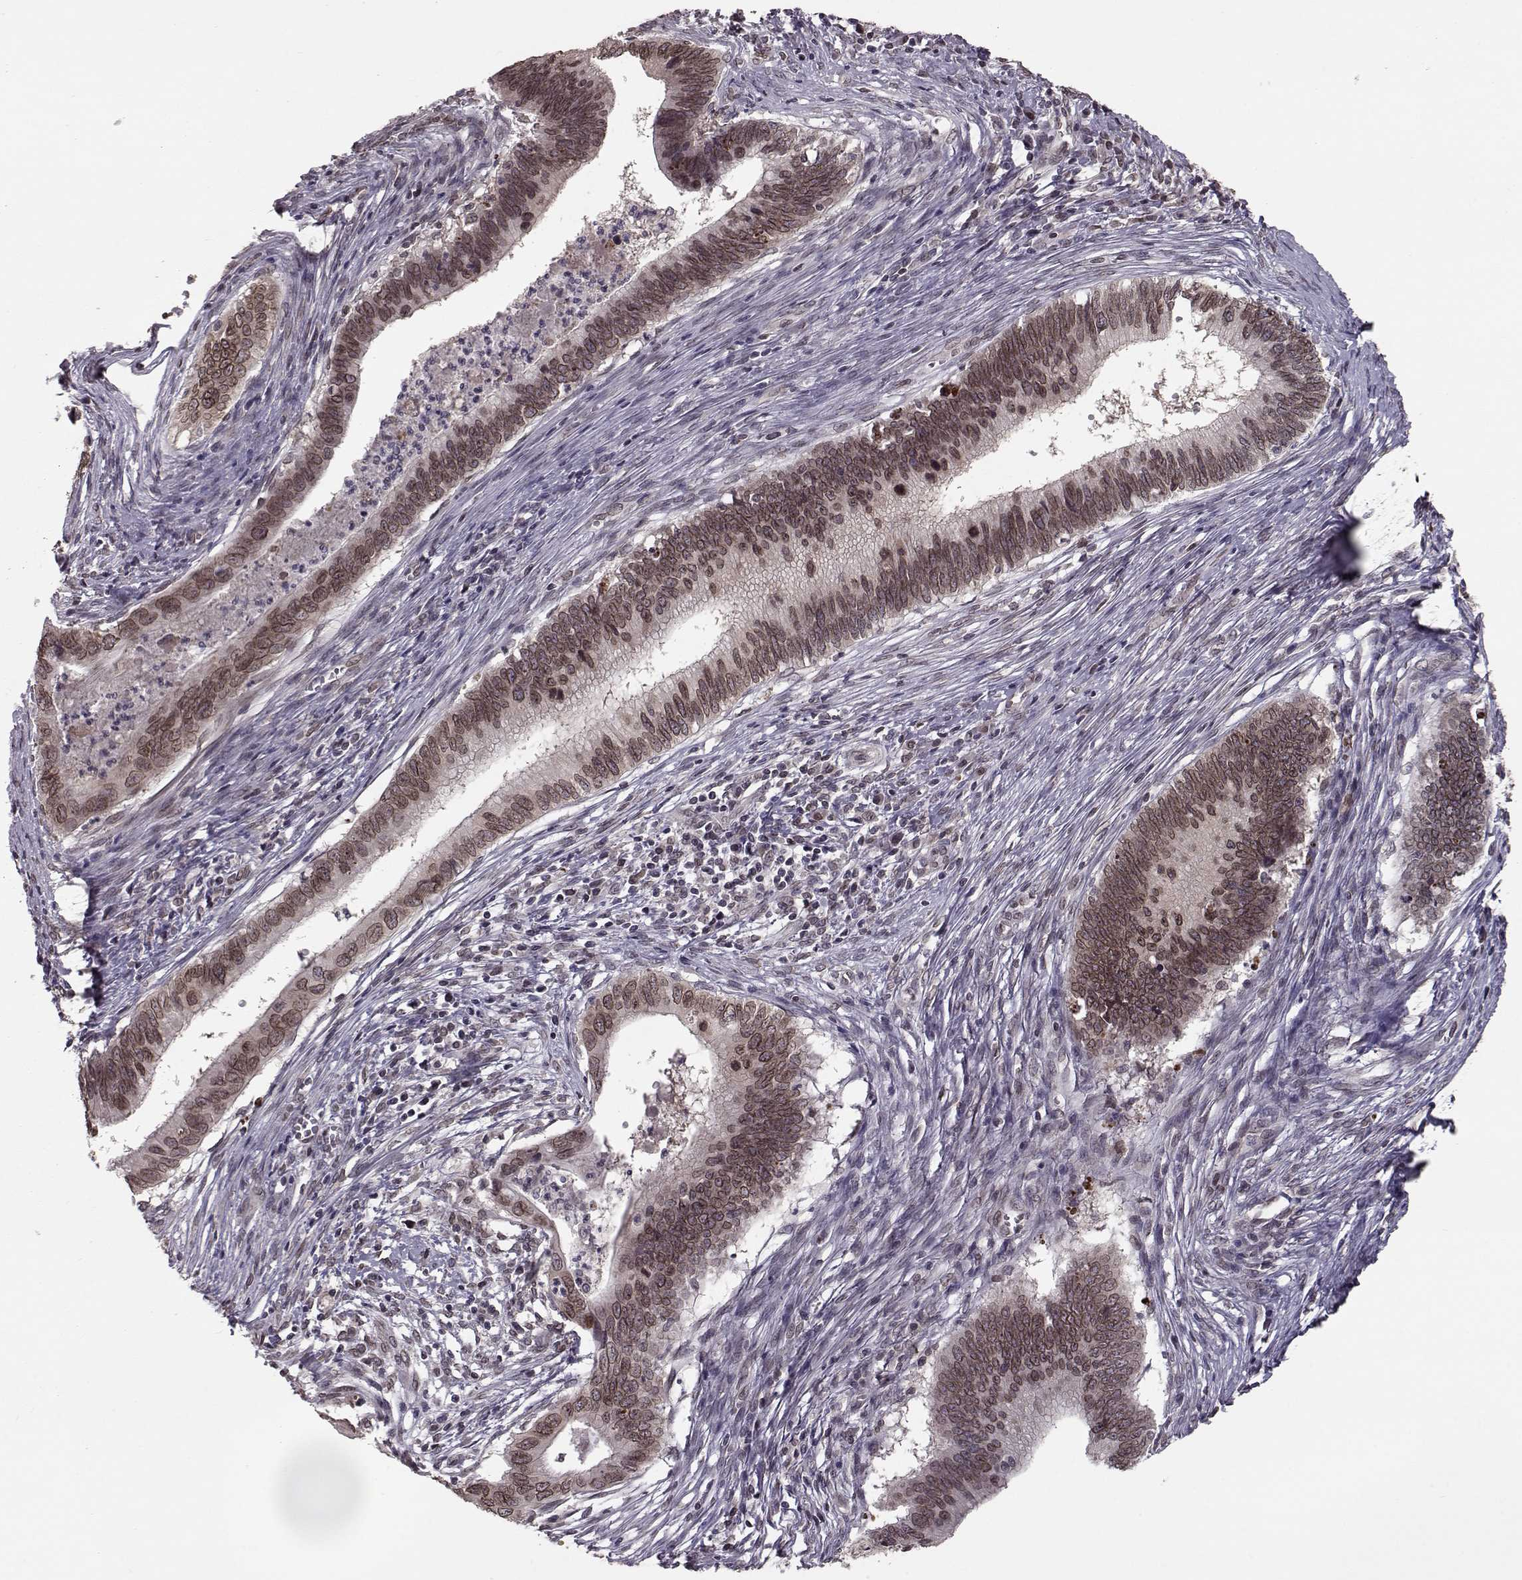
{"staining": {"intensity": "moderate", "quantity": ">75%", "location": "cytoplasmic/membranous,nuclear"}, "tissue": "cervical cancer", "cell_type": "Tumor cells", "image_type": "cancer", "snomed": [{"axis": "morphology", "description": "Adenocarcinoma, NOS"}, {"axis": "topography", "description": "Cervix"}], "caption": "Protein staining shows moderate cytoplasmic/membranous and nuclear expression in about >75% of tumor cells in adenocarcinoma (cervical).", "gene": "NUP37", "patient": {"sex": "female", "age": 42}}